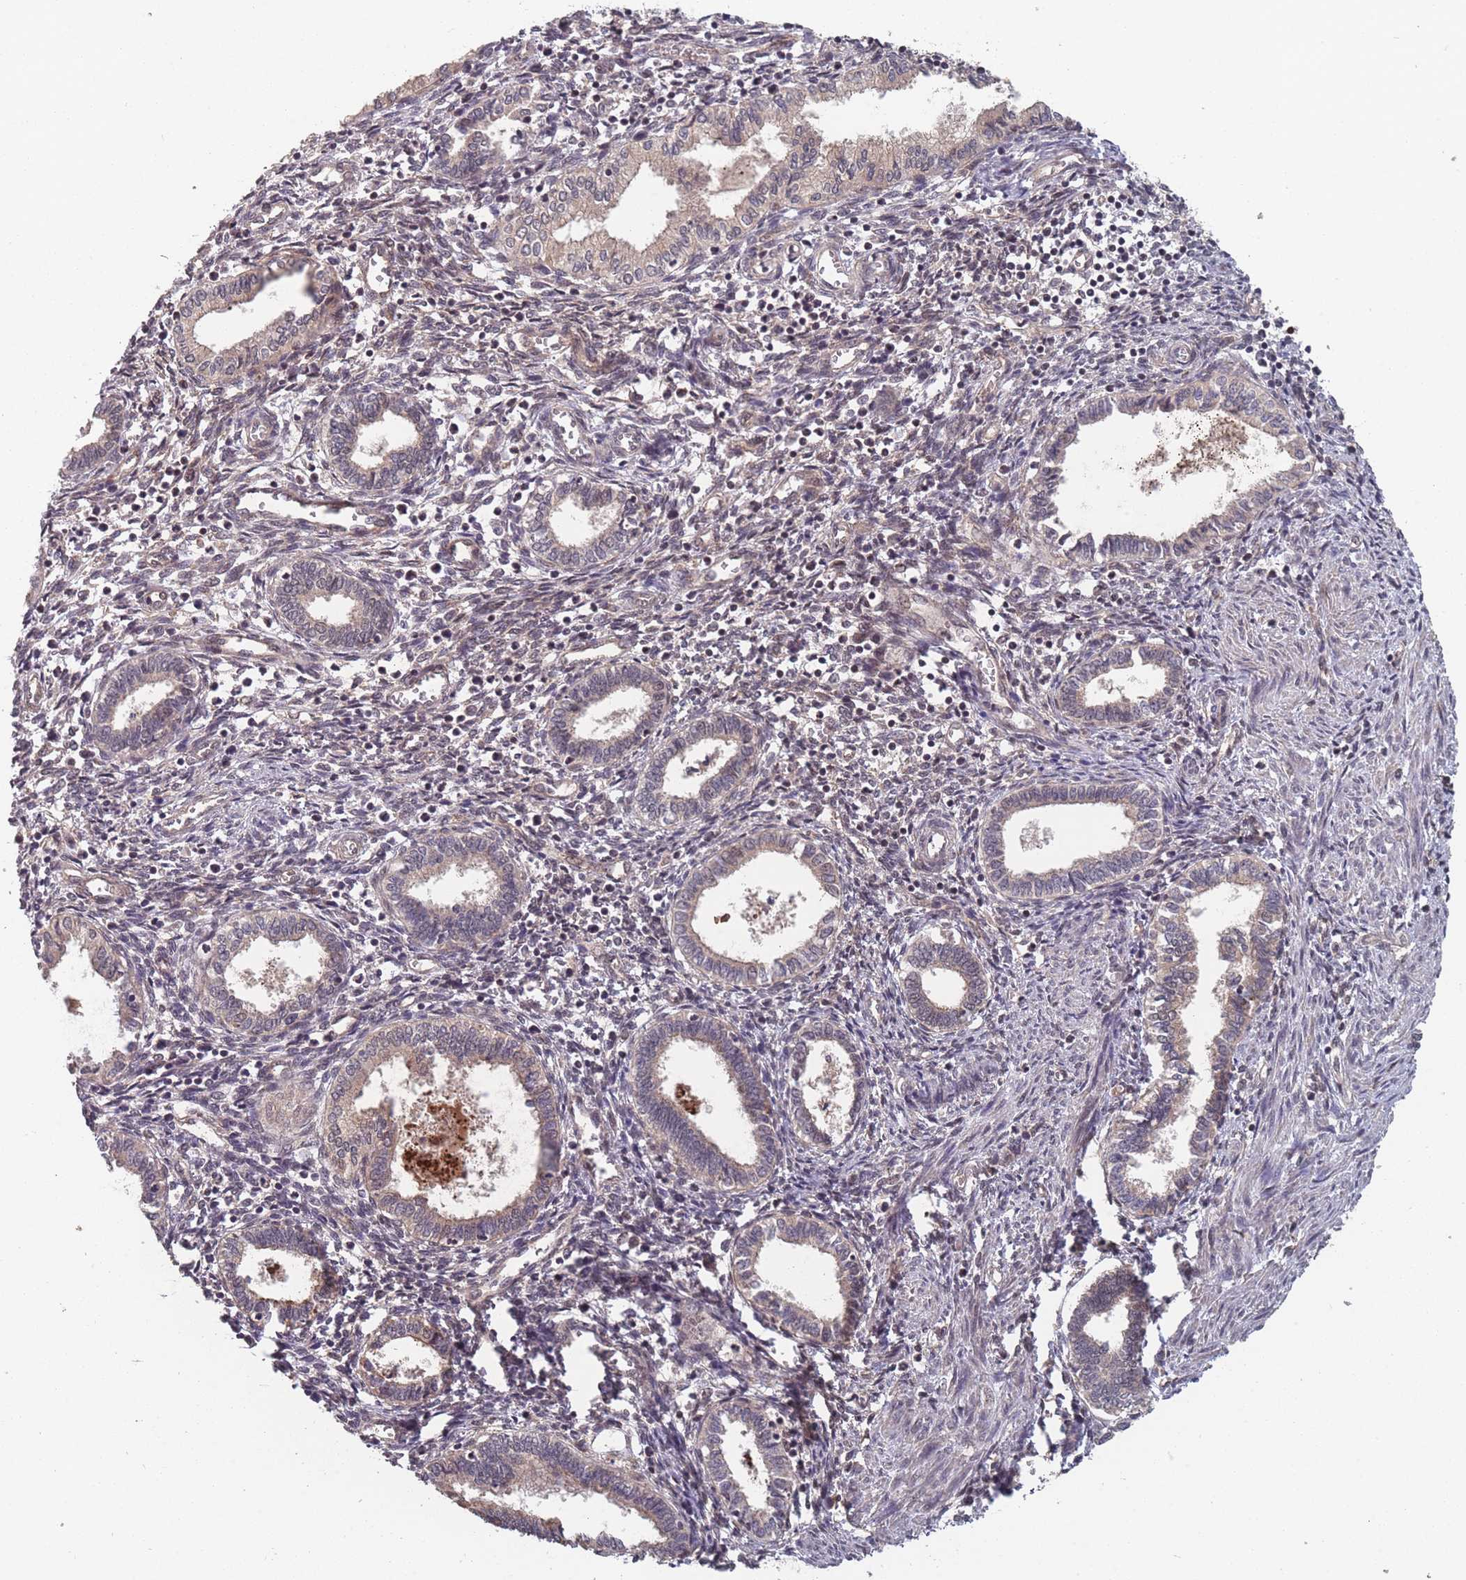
{"staining": {"intensity": "weak", "quantity": "25%-75%", "location": "cytoplasmic/membranous,nuclear"}, "tissue": "endometrium", "cell_type": "Cells in endometrial stroma", "image_type": "normal", "snomed": [{"axis": "morphology", "description": "Normal tissue, NOS"}, {"axis": "topography", "description": "Endometrium"}], "caption": "Immunohistochemical staining of benign endometrium exhibits low levels of weak cytoplasmic/membranous,nuclear expression in approximately 25%-75% of cells in endometrial stroma.", "gene": "CNTRL", "patient": {"sex": "female", "age": 37}}